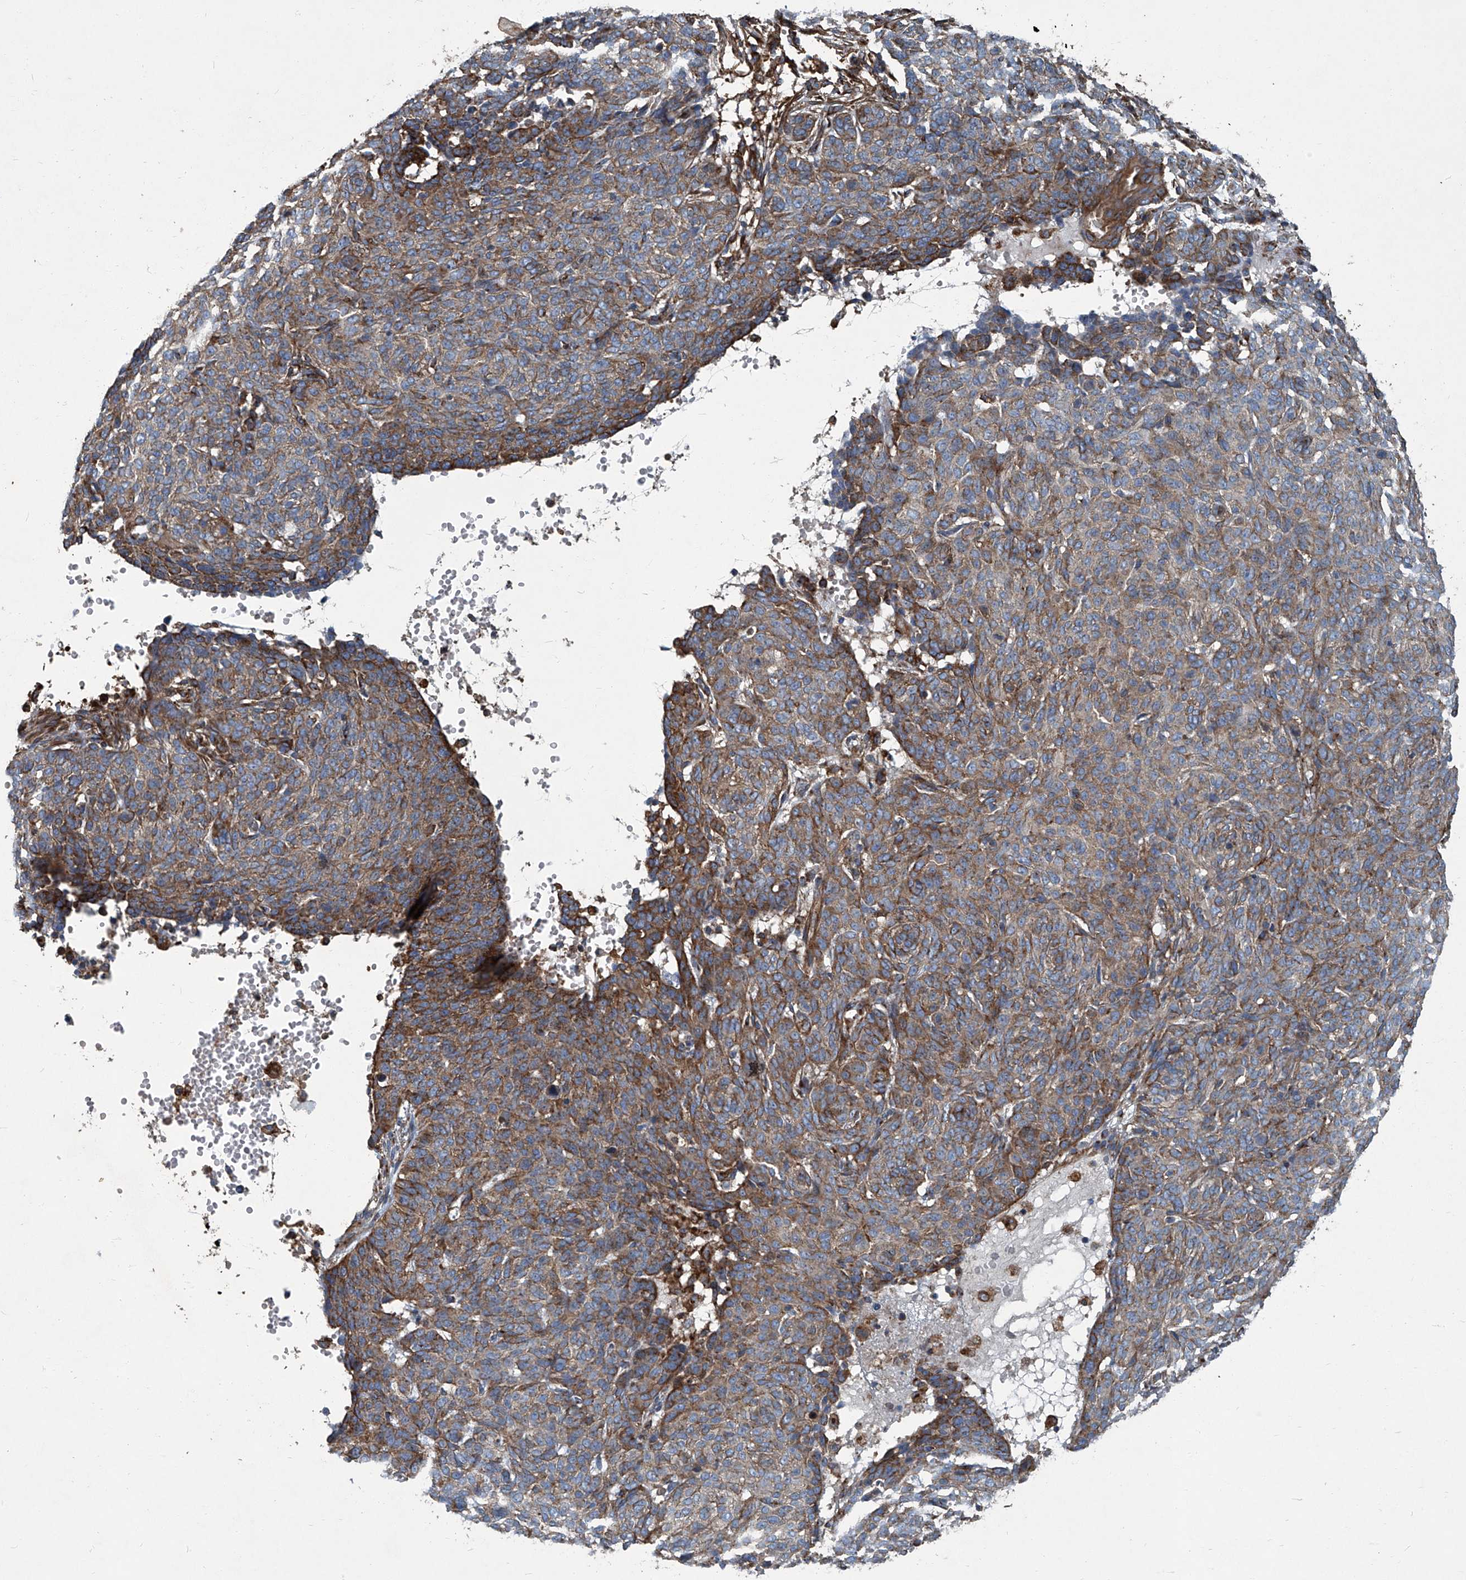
{"staining": {"intensity": "moderate", "quantity": ">75%", "location": "cytoplasmic/membranous"}, "tissue": "skin cancer", "cell_type": "Tumor cells", "image_type": "cancer", "snomed": [{"axis": "morphology", "description": "Basal cell carcinoma"}, {"axis": "topography", "description": "Skin"}], "caption": "High-magnification brightfield microscopy of basal cell carcinoma (skin) stained with DAB (brown) and counterstained with hematoxylin (blue). tumor cells exhibit moderate cytoplasmic/membranous staining is seen in approximately>75% of cells. (IHC, brightfield microscopy, high magnification).", "gene": "PIGH", "patient": {"sex": "male", "age": 85}}